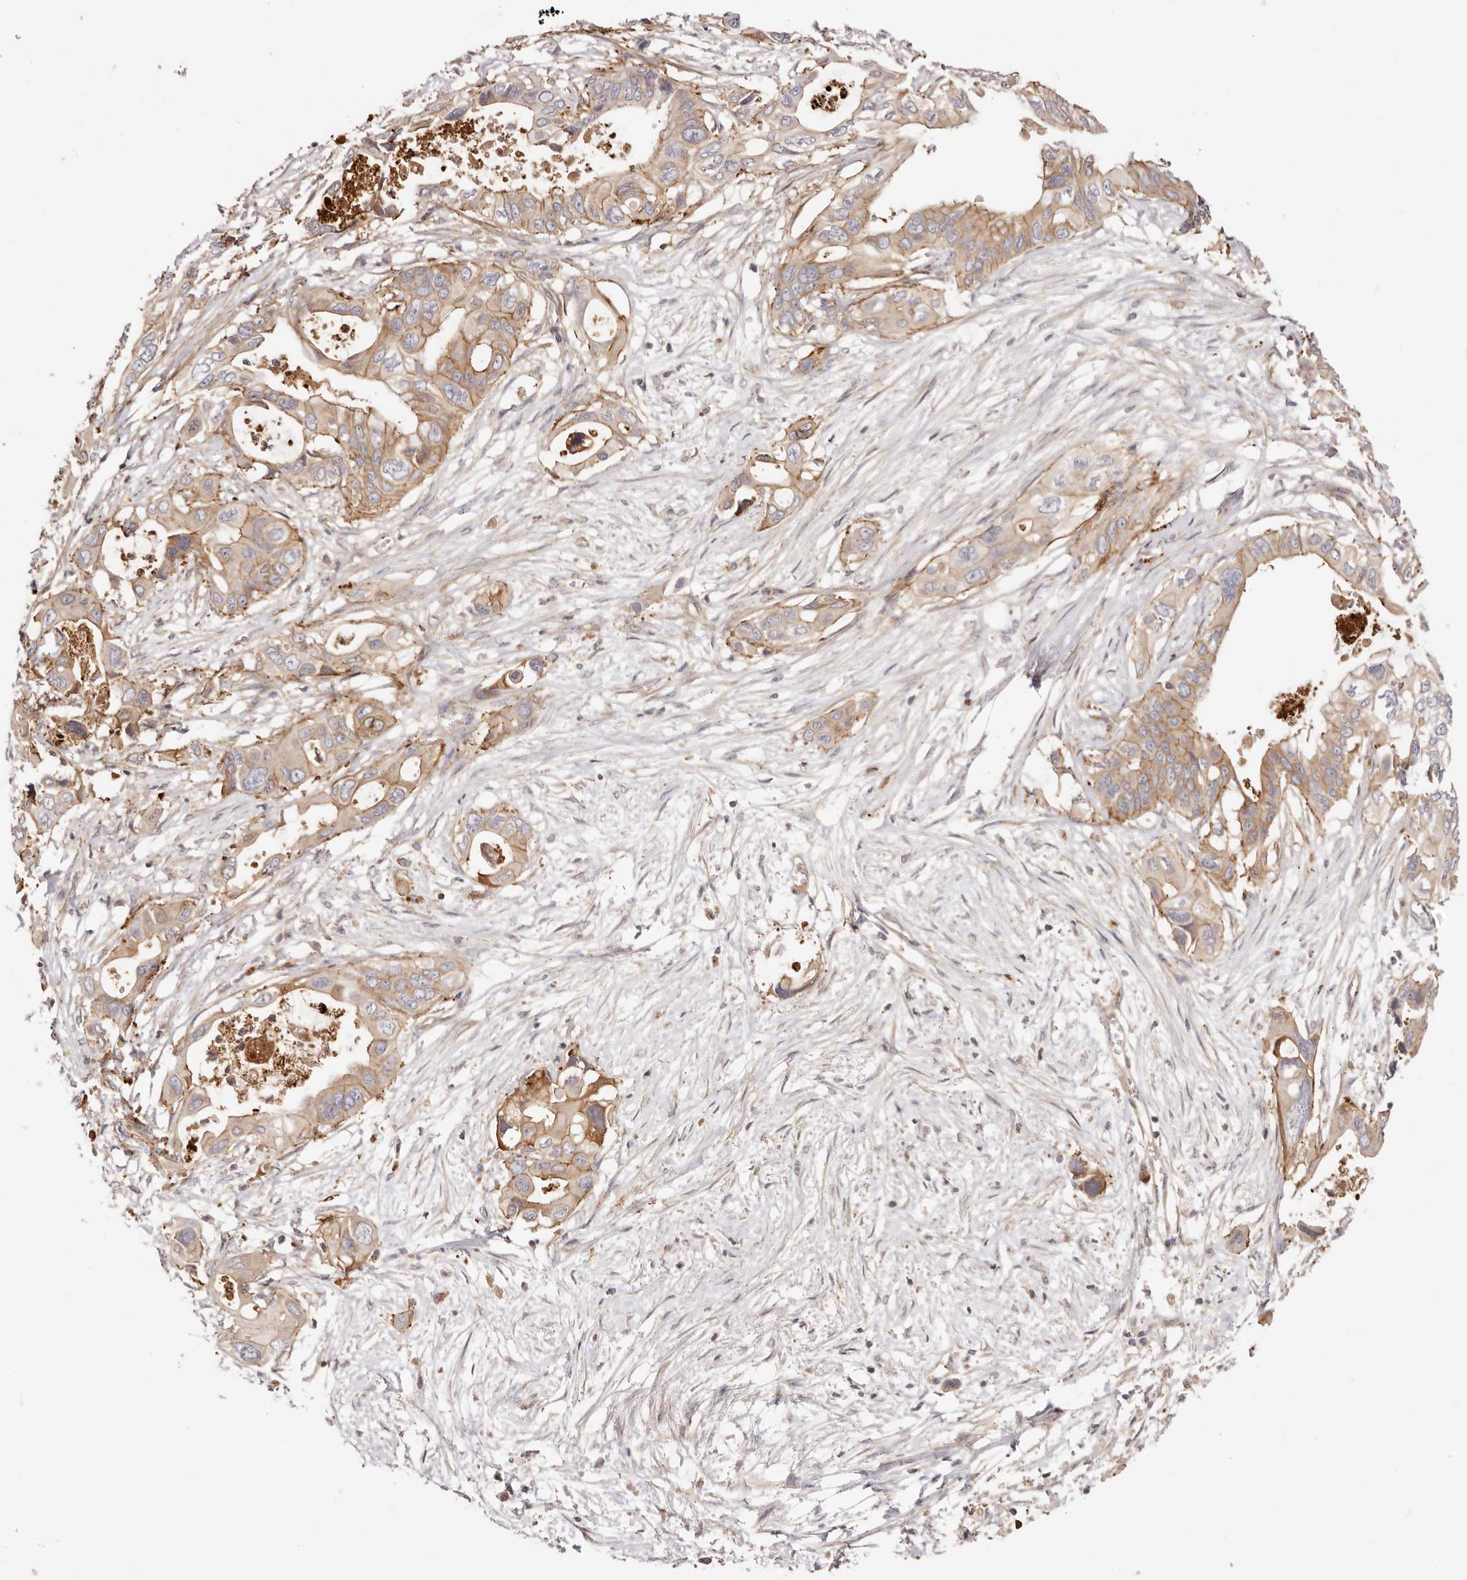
{"staining": {"intensity": "moderate", "quantity": ">75%", "location": "cytoplasmic/membranous"}, "tissue": "pancreatic cancer", "cell_type": "Tumor cells", "image_type": "cancer", "snomed": [{"axis": "morphology", "description": "Adenocarcinoma, NOS"}, {"axis": "topography", "description": "Pancreas"}], "caption": "About >75% of tumor cells in human pancreatic cancer (adenocarcinoma) display moderate cytoplasmic/membranous protein positivity as visualized by brown immunohistochemical staining.", "gene": "SLC35B2", "patient": {"sex": "male", "age": 66}}